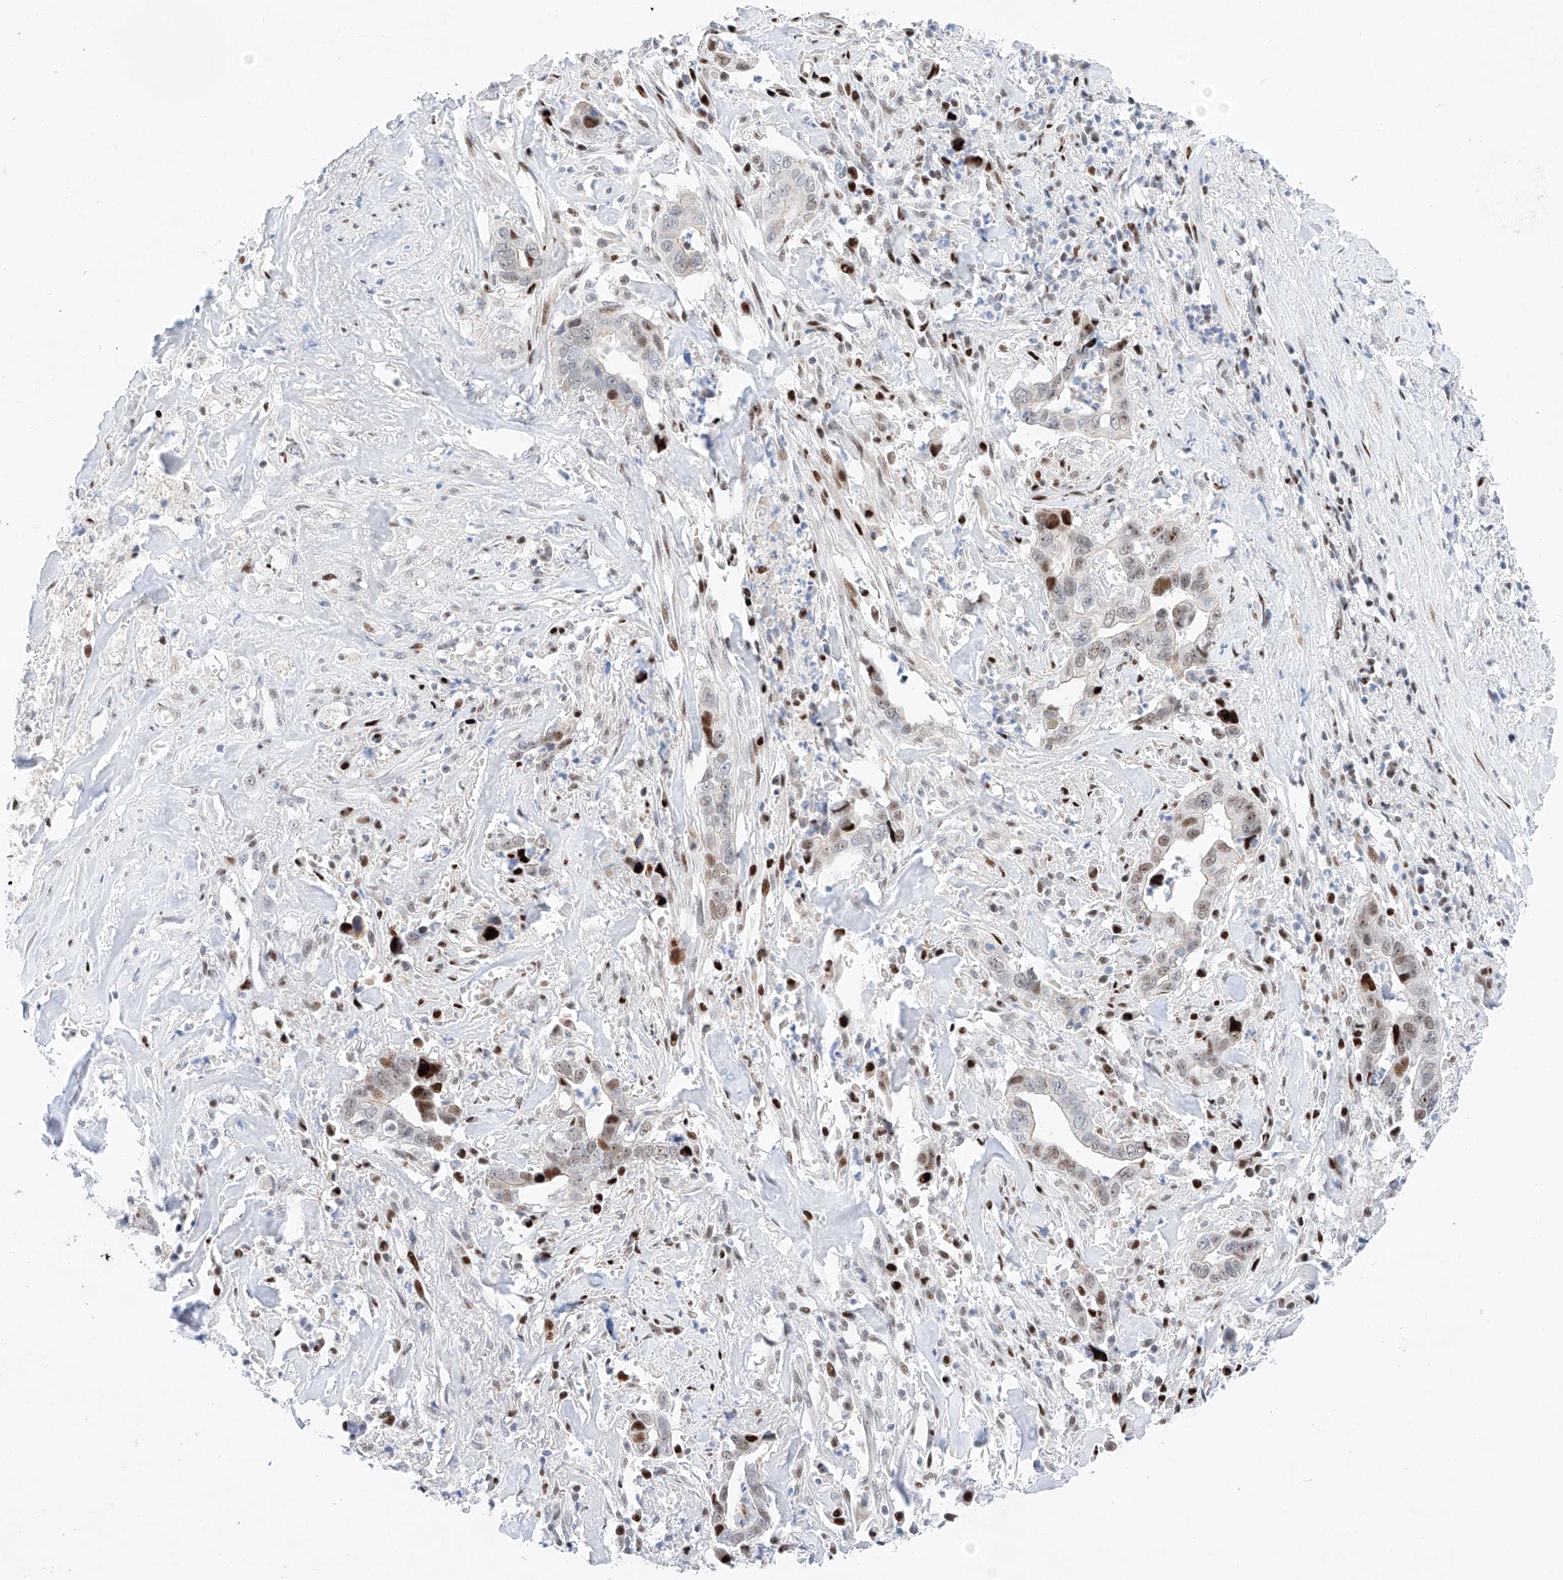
{"staining": {"intensity": "moderate", "quantity": "<25%", "location": "nuclear"}, "tissue": "liver cancer", "cell_type": "Tumor cells", "image_type": "cancer", "snomed": [{"axis": "morphology", "description": "Cholangiocarcinoma"}, {"axis": "topography", "description": "Liver"}], "caption": "This is an image of IHC staining of liver cholangiocarcinoma, which shows moderate expression in the nuclear of tumor cells.", "gene": "NT5C3B", "patient": {"sex": "female", "age": 79}}